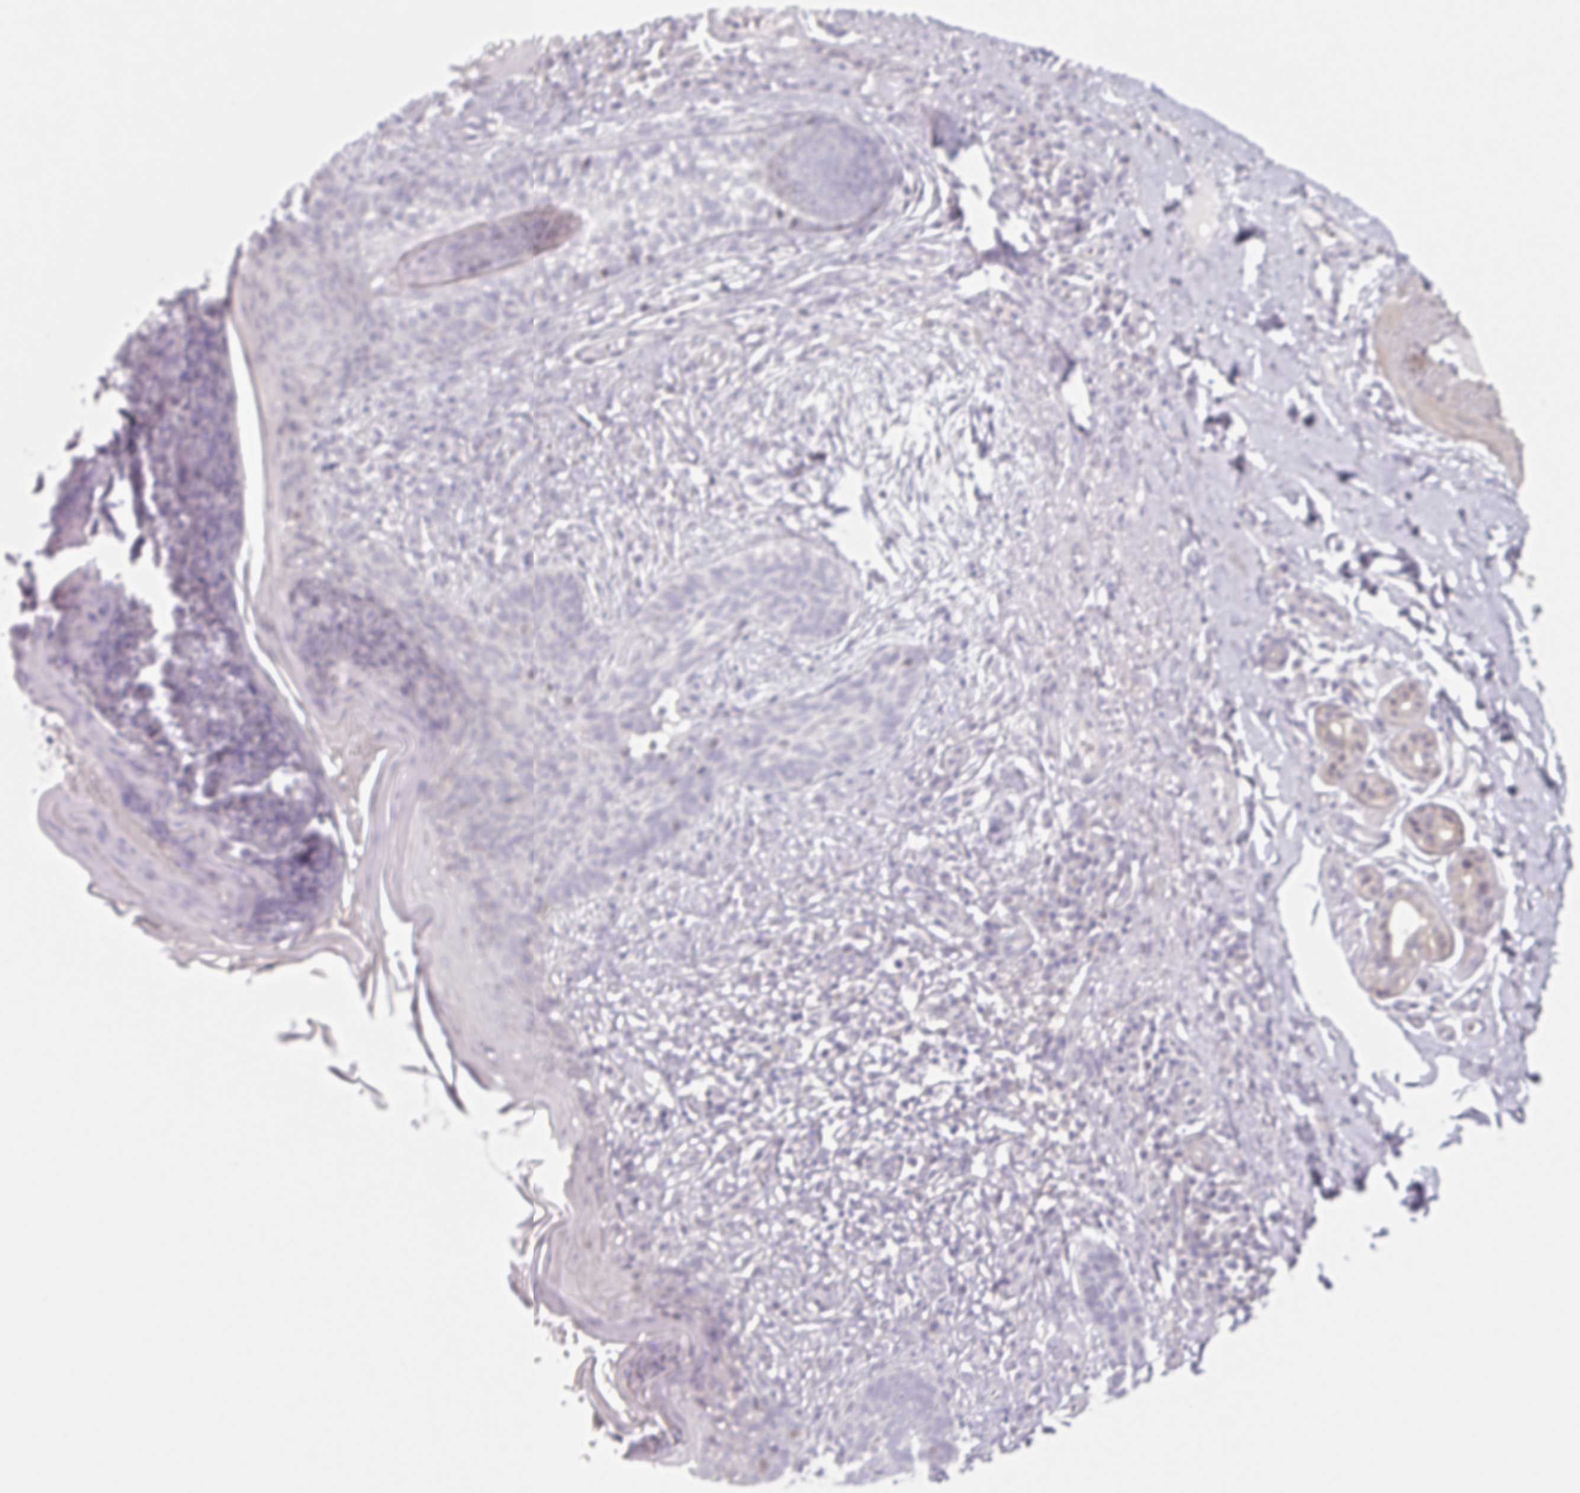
{"staining": {"intensity": "negative", "quantity": "none", "location": "none"}, "tissue": "skin cancer", "cell_type": "Tumor cells", "image_type": "cancer", "snomed": [{"axis": "morphology", "description": "Basal cell carcinoma"}, {"axis": "topography", "description": "Skin"}], "caption": "Skin cancer was stained to show a protein in brown. There is no significant expression in tumor cells.", "gene": "LRRC23", "patient": {"sex": "male", "age": 89}}